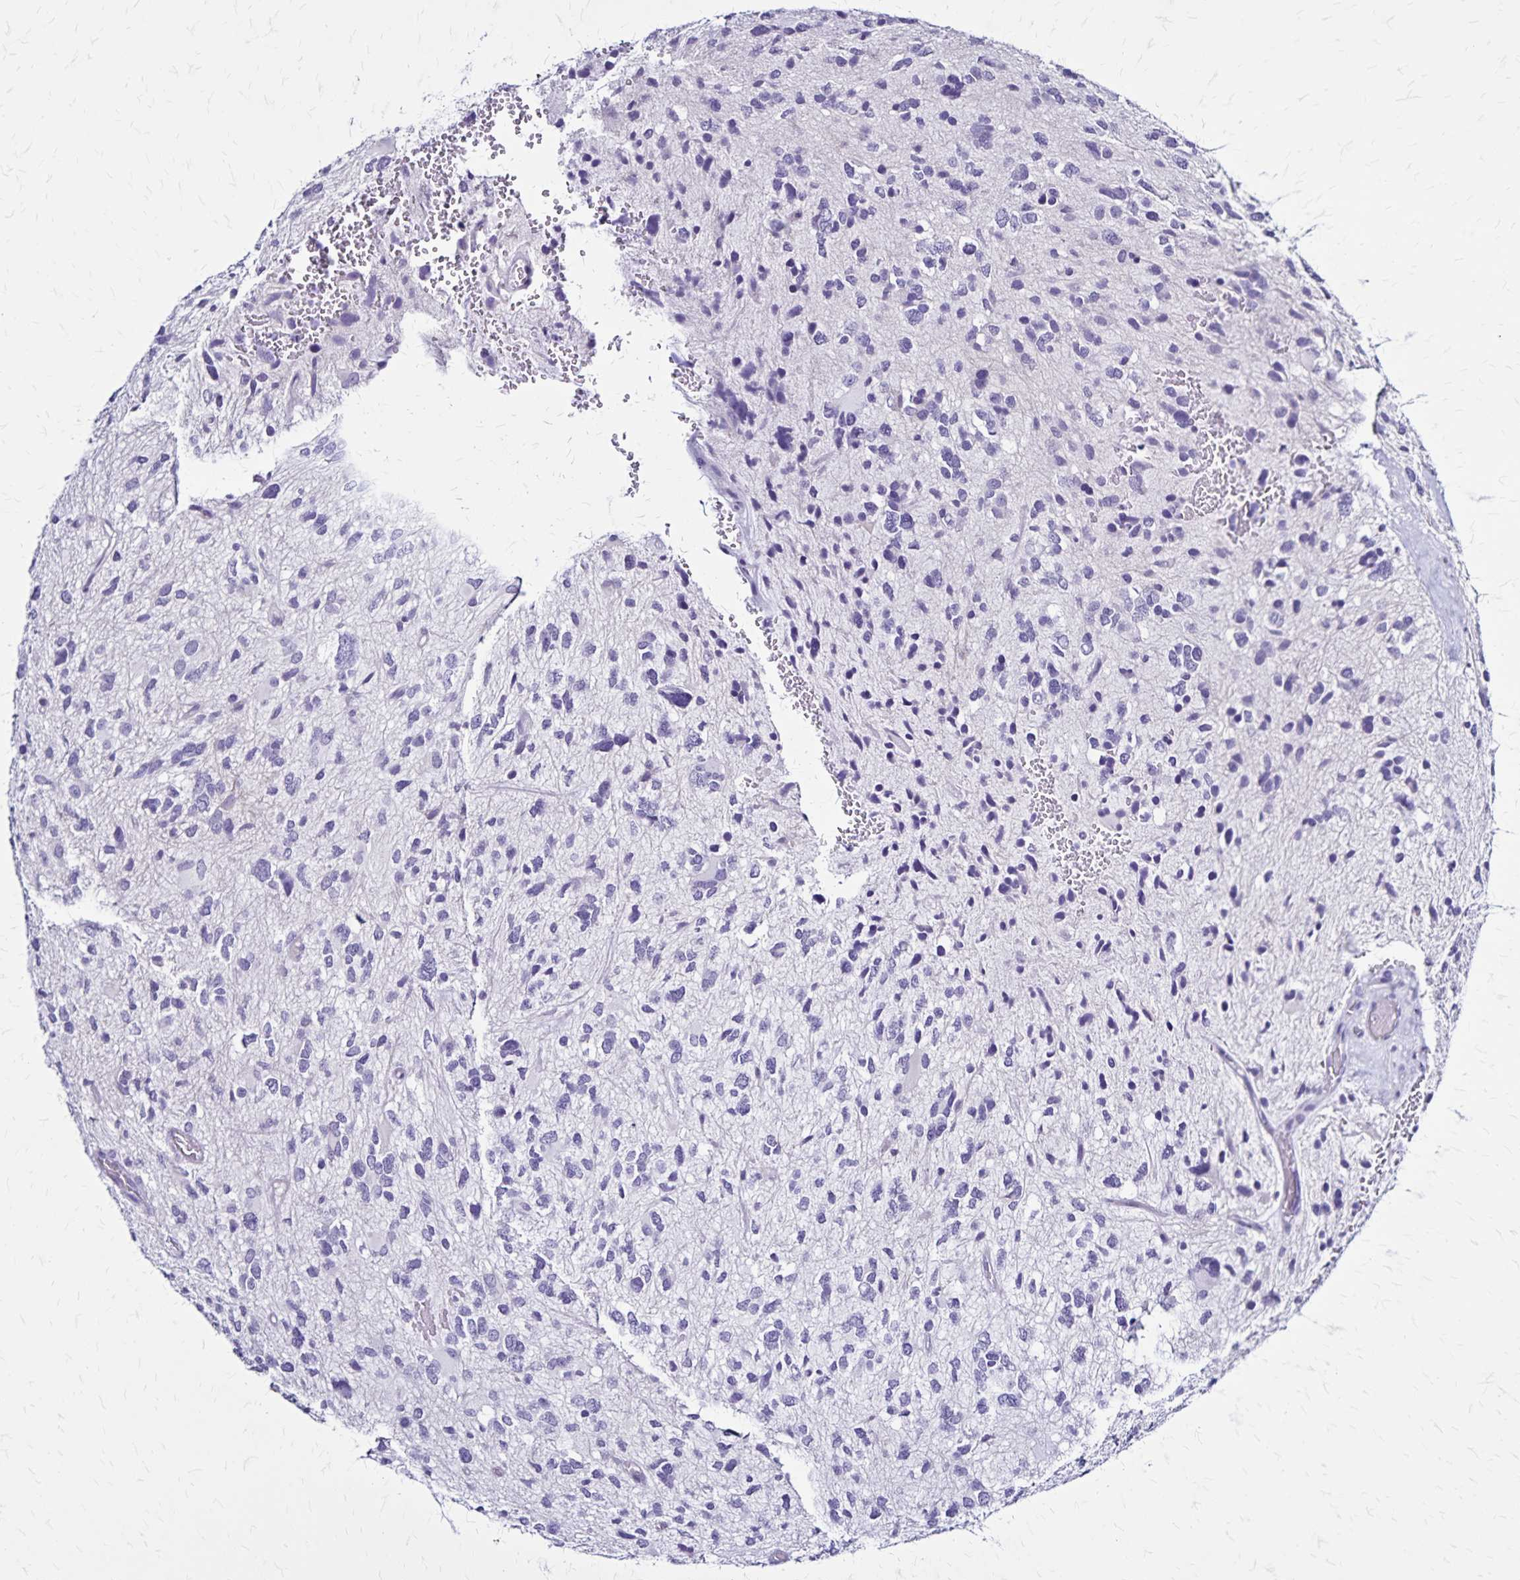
{"staining": {"intensity": "negative", "quantity": "none", "location": "none"}, "tissue": "glioma", "cell_type": "Tumor cells", "image_type": "cancer", "snomed": [{"axis": "morphology", "description": "Glioma, malignant, High grade"}, {"axis": "topography", "description": "Brain"}], "caption": "The micrograph displays no staining of tumor cells in malignant glioma (high-grade).", "gene": "PLXNA4", "patient": {"sex": "female", "age": 11}}